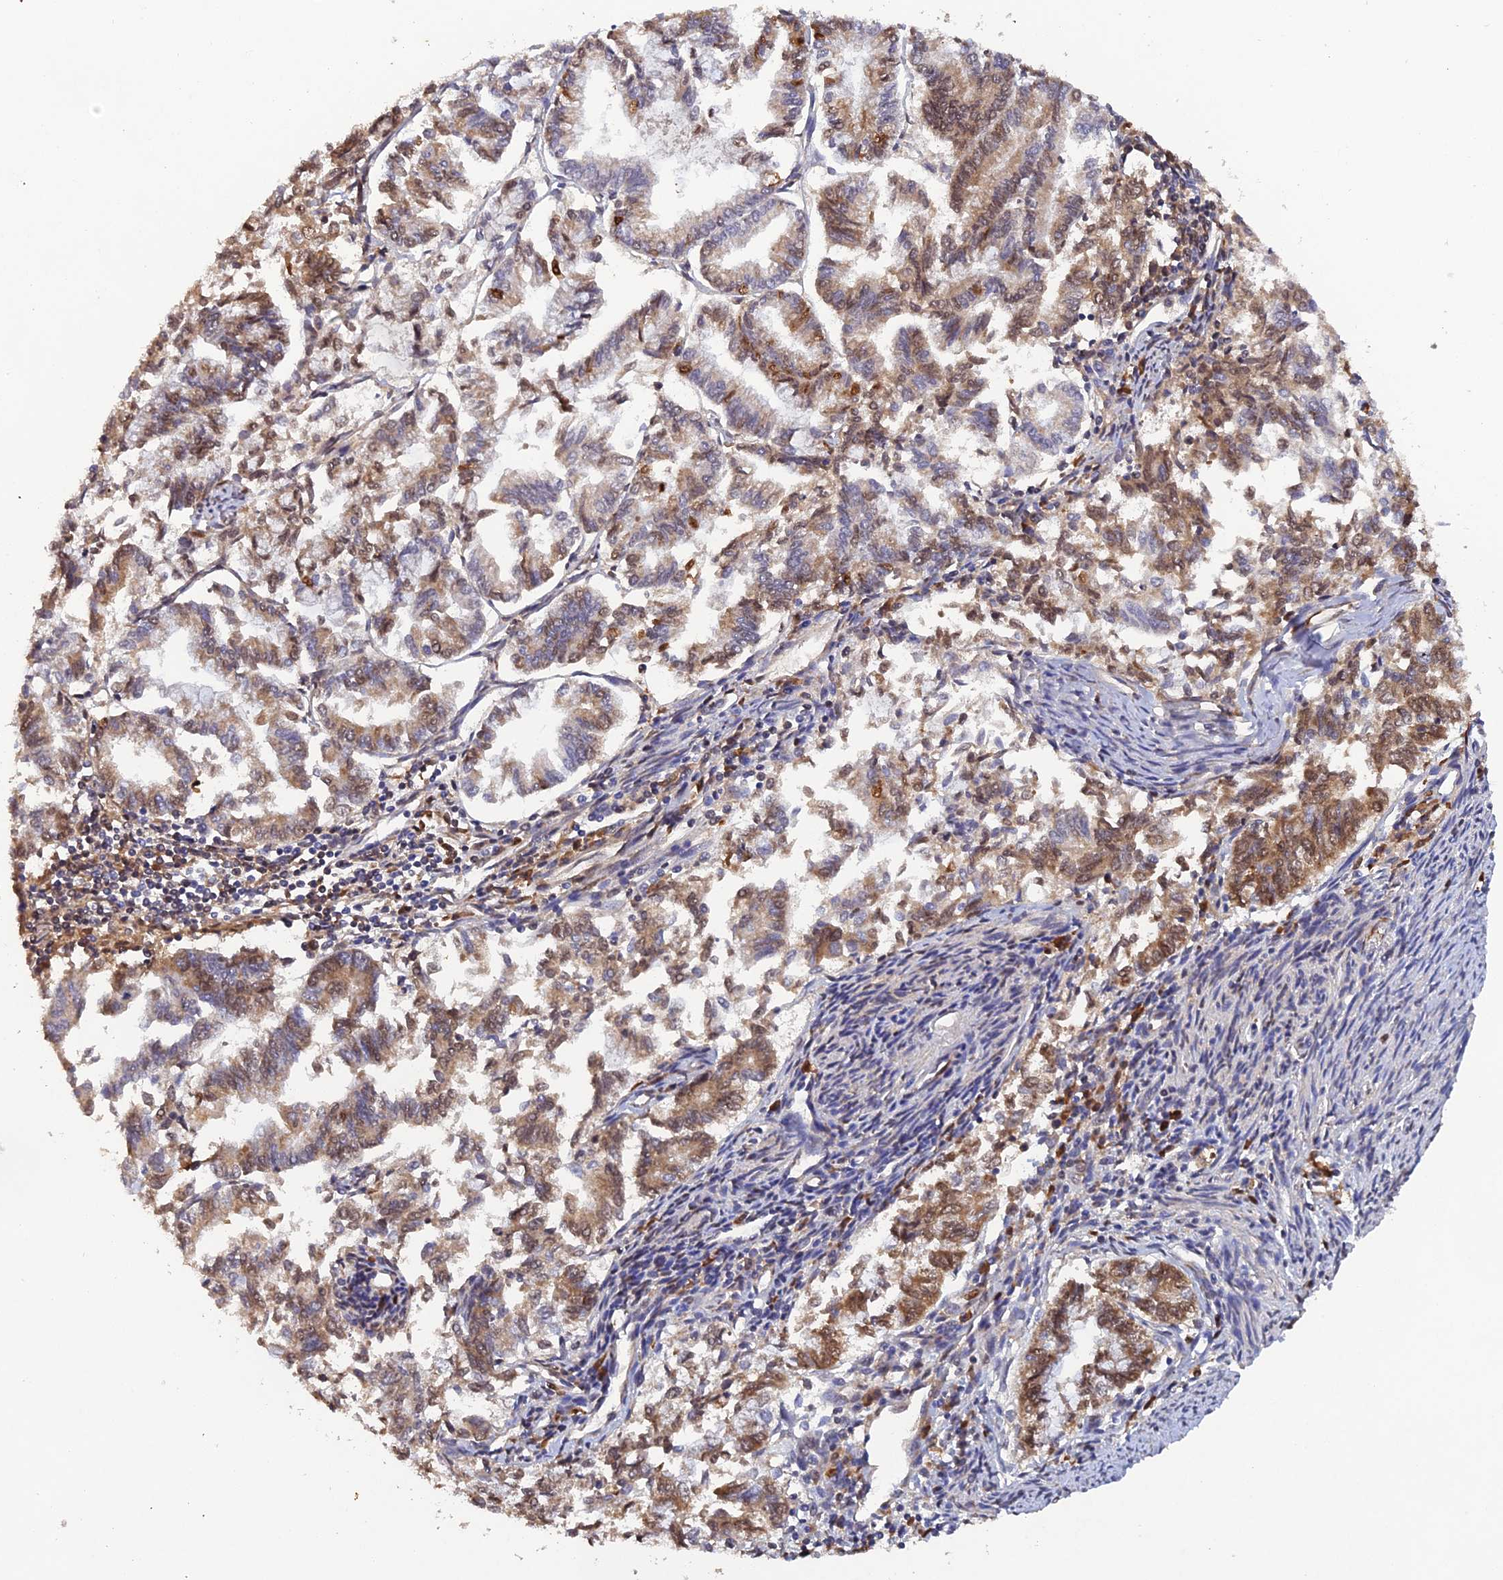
{"staining": {"intensity": "moderate", "quantity": "25%-75%", "location": "cytoplasmic/membranous"}, "tissue": "endometrial cancer", "cell_type": "Tumor cells", "image_type": "cancer", "snomed": [{"axis": "morphology", "description": "Adenocarcinoma, NOS"}, {"axis": "topography", "description": "Endometrium"}], "caption": "This is an image of immunohistochemistry staining of adenocarcinoma (endometrial), which shows moderate expression in the cytoplasmic/membranous of tumor cells.", "gene": "SLC39A13", "patient": {"sex": "female", "age": 79}}